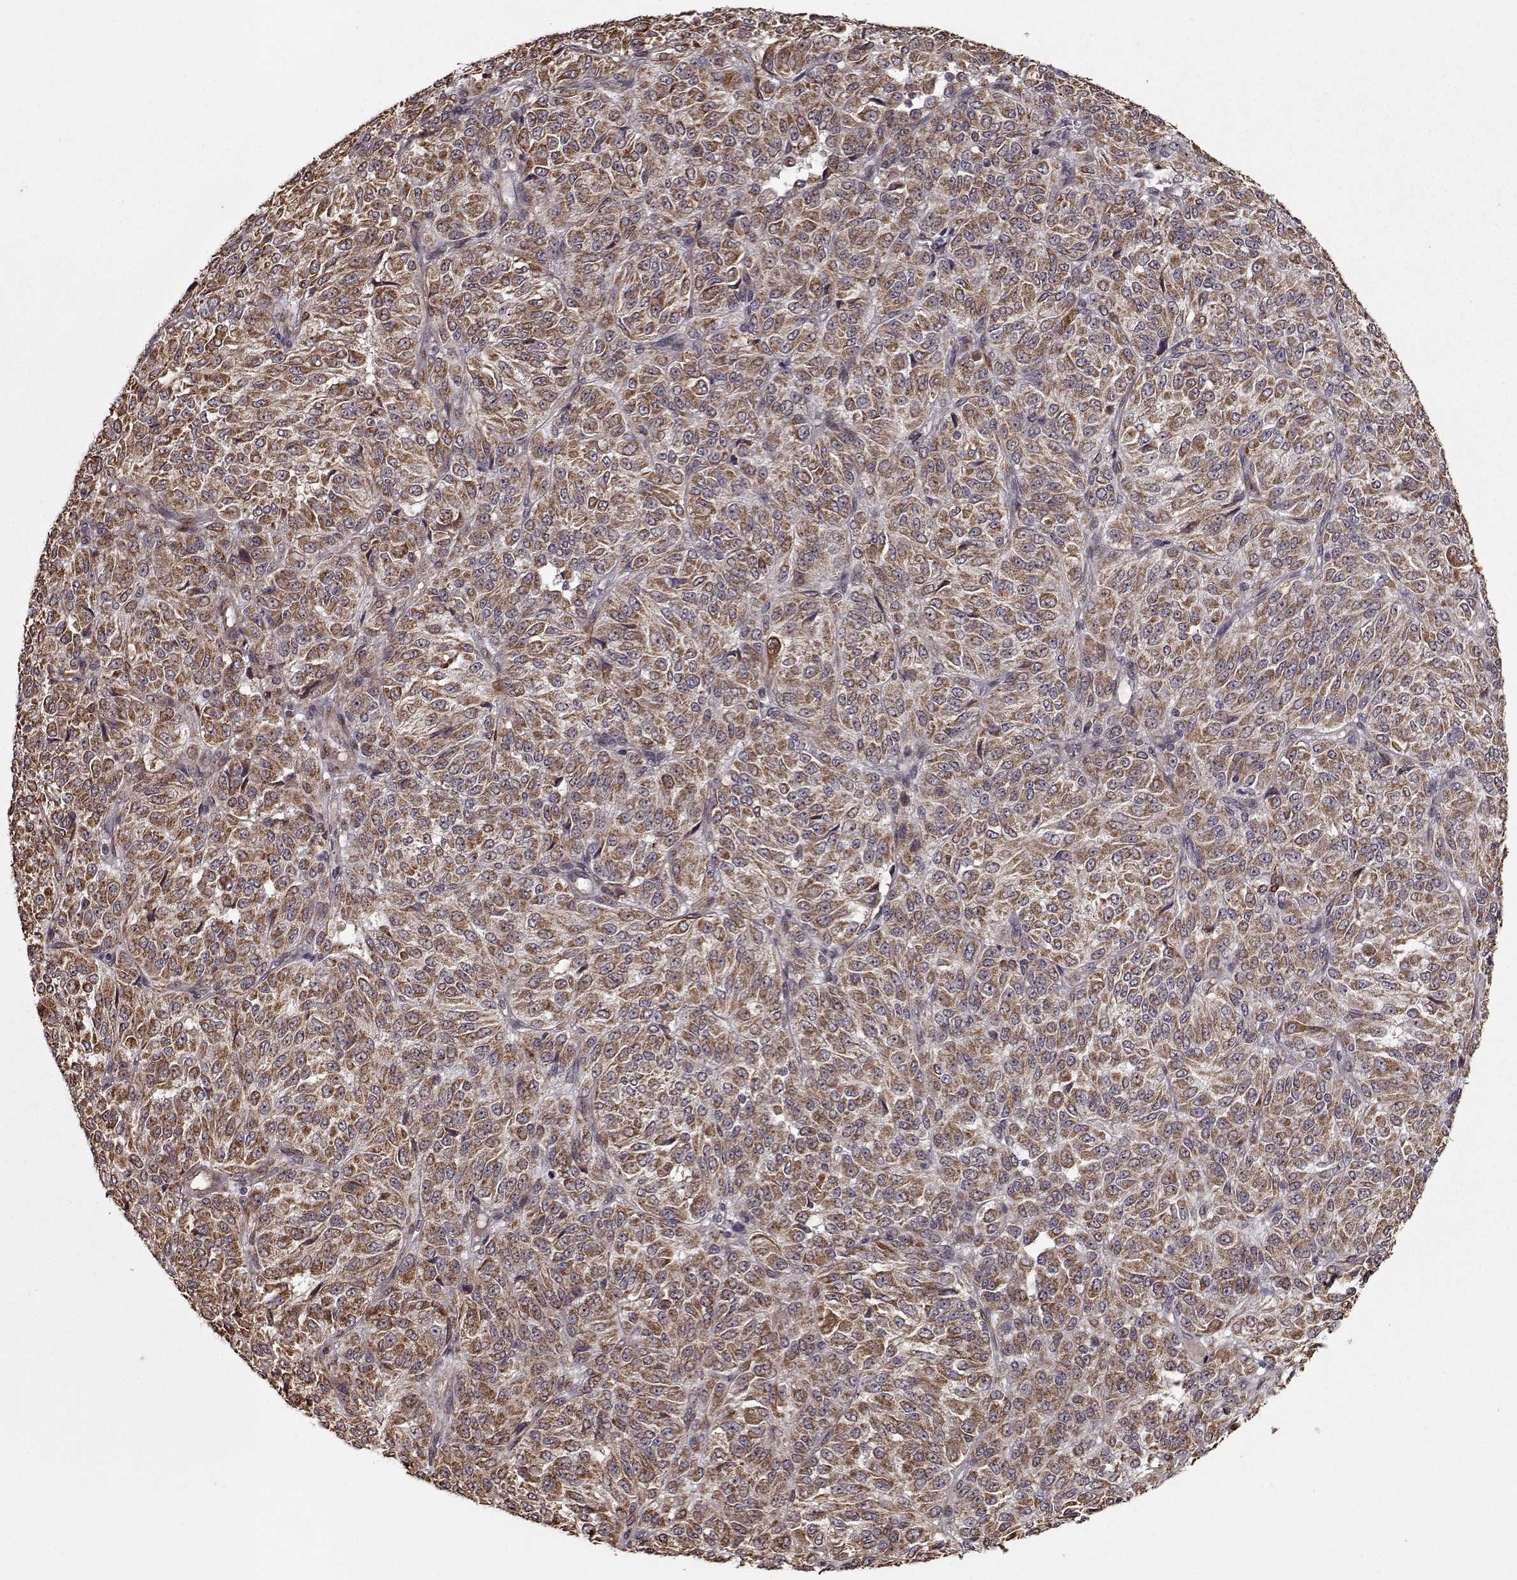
{"staining": {"intensity": "moderate", "quantity": ">75%", "location": "cytoplasmic/membranous"}, "tissue": "melanoma", "cell_type": "Tumor cells", "image_type": "cancer", "snomed": [{"axis": "morphology", "description": "Malignant melanoma, Metastatic site"}, {"axis": "topography", "description": "Brain"}], "caption": "Immunohistochemistry (DAB) staining of human malignant melanoma (metastatic site) shows moderate cytoplasmic/membranous protein positivity in about >75% of tumor cells.", "gene": "IMMP1L", "patient": {"sex": "female", "age": 56}}